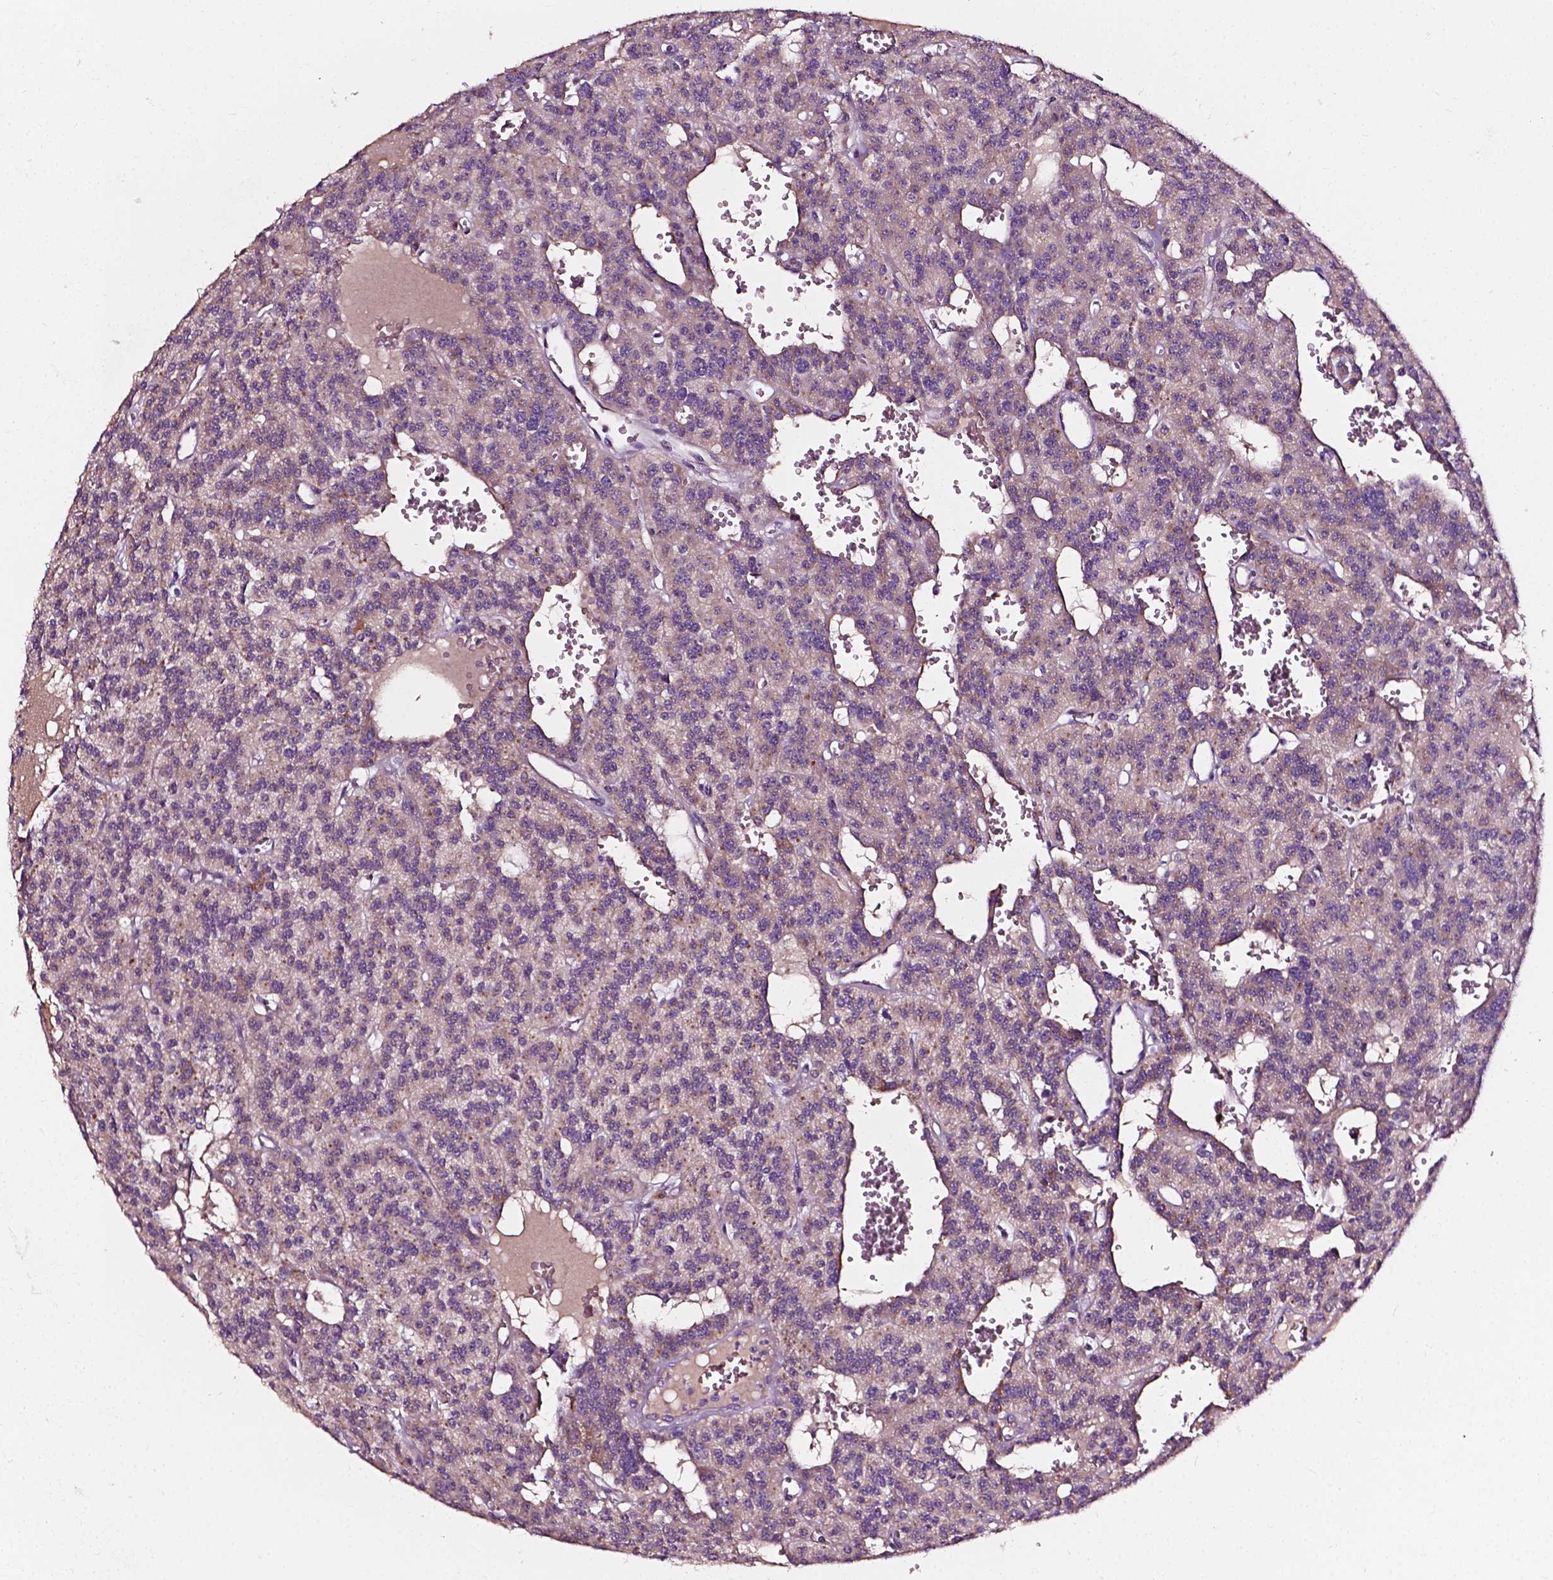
{"staining": {"intensity": "weak", "quantity": "25%-75%", "location": "cytoplasmic/membranous"}, "tissue": "carcinoid", "cell_type": "Tumor cells", "image_type": "cancer", "snomed": [{"axis": "morphology", "description": "Carcinoid, malignant, NOS"}, {"axis": "topography", "description": "Lung"}], "caption": "Brown immunohistochemical staining in malignant carcinoid displays weak cytoplasmic/membranous staining in about 25%-75% of tumor cells.", "gene": "ATG16L1", "patient": {"sex": "female", "age": 71}}